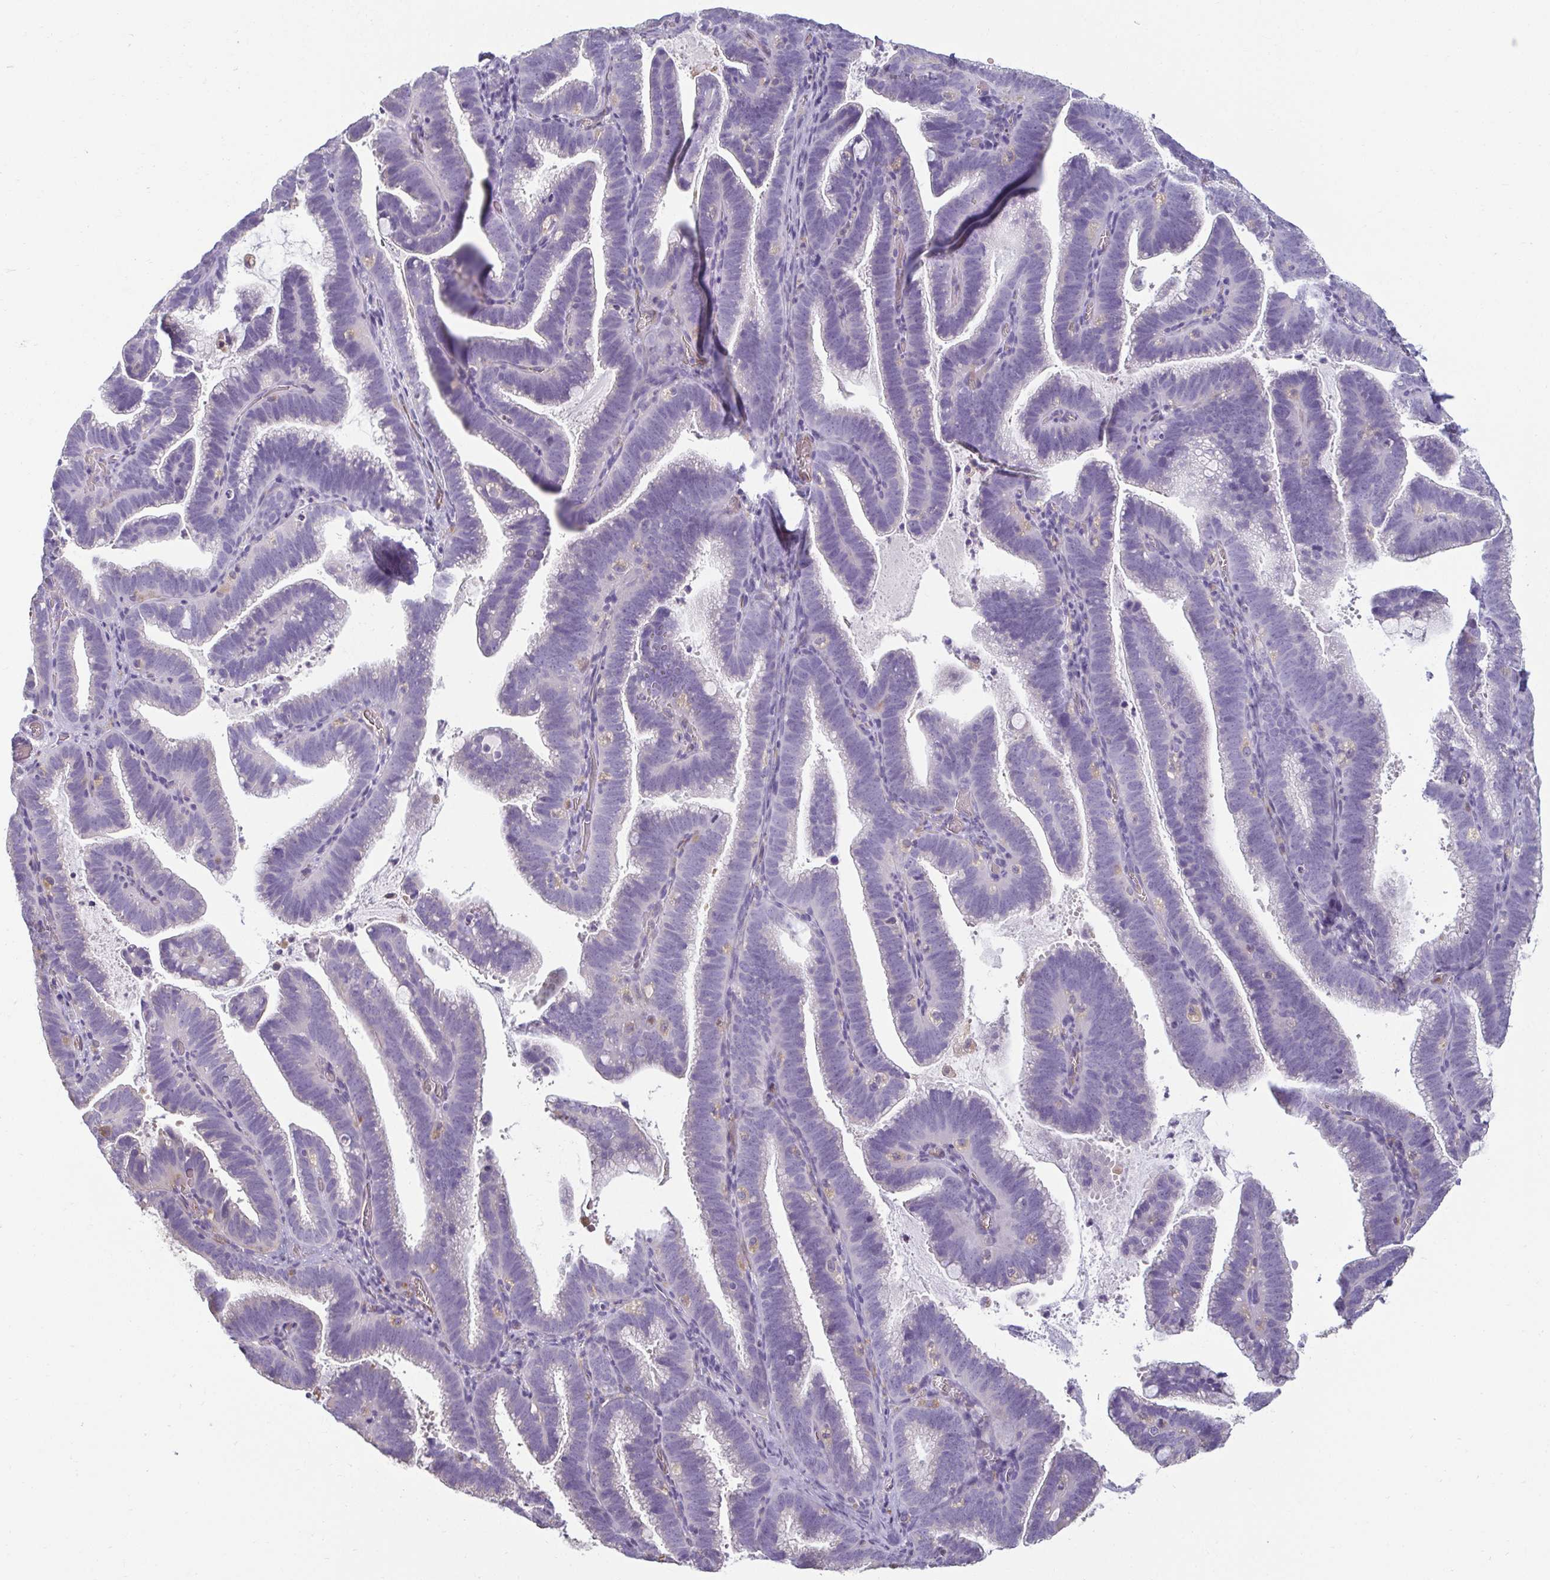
{"staining": {"intensity": "negative", "quantity": "none", "location": "none"}, "tissue": "cervical cancer", "cell_type": "Tumor cells", "image_type": "cancer", "snomed": [{"axis": "morphology", "description": "Adenocarcinoma, NOS"}, {"axis": "topography", "description": "Cervix"}], "caption": "A photomicrograph of adenocarcinoma (cervical) stained for a protein shows no brown staining in tumor cells.", "gene": "PDE2A", "patient": {"sex": "female", "age": 61}}